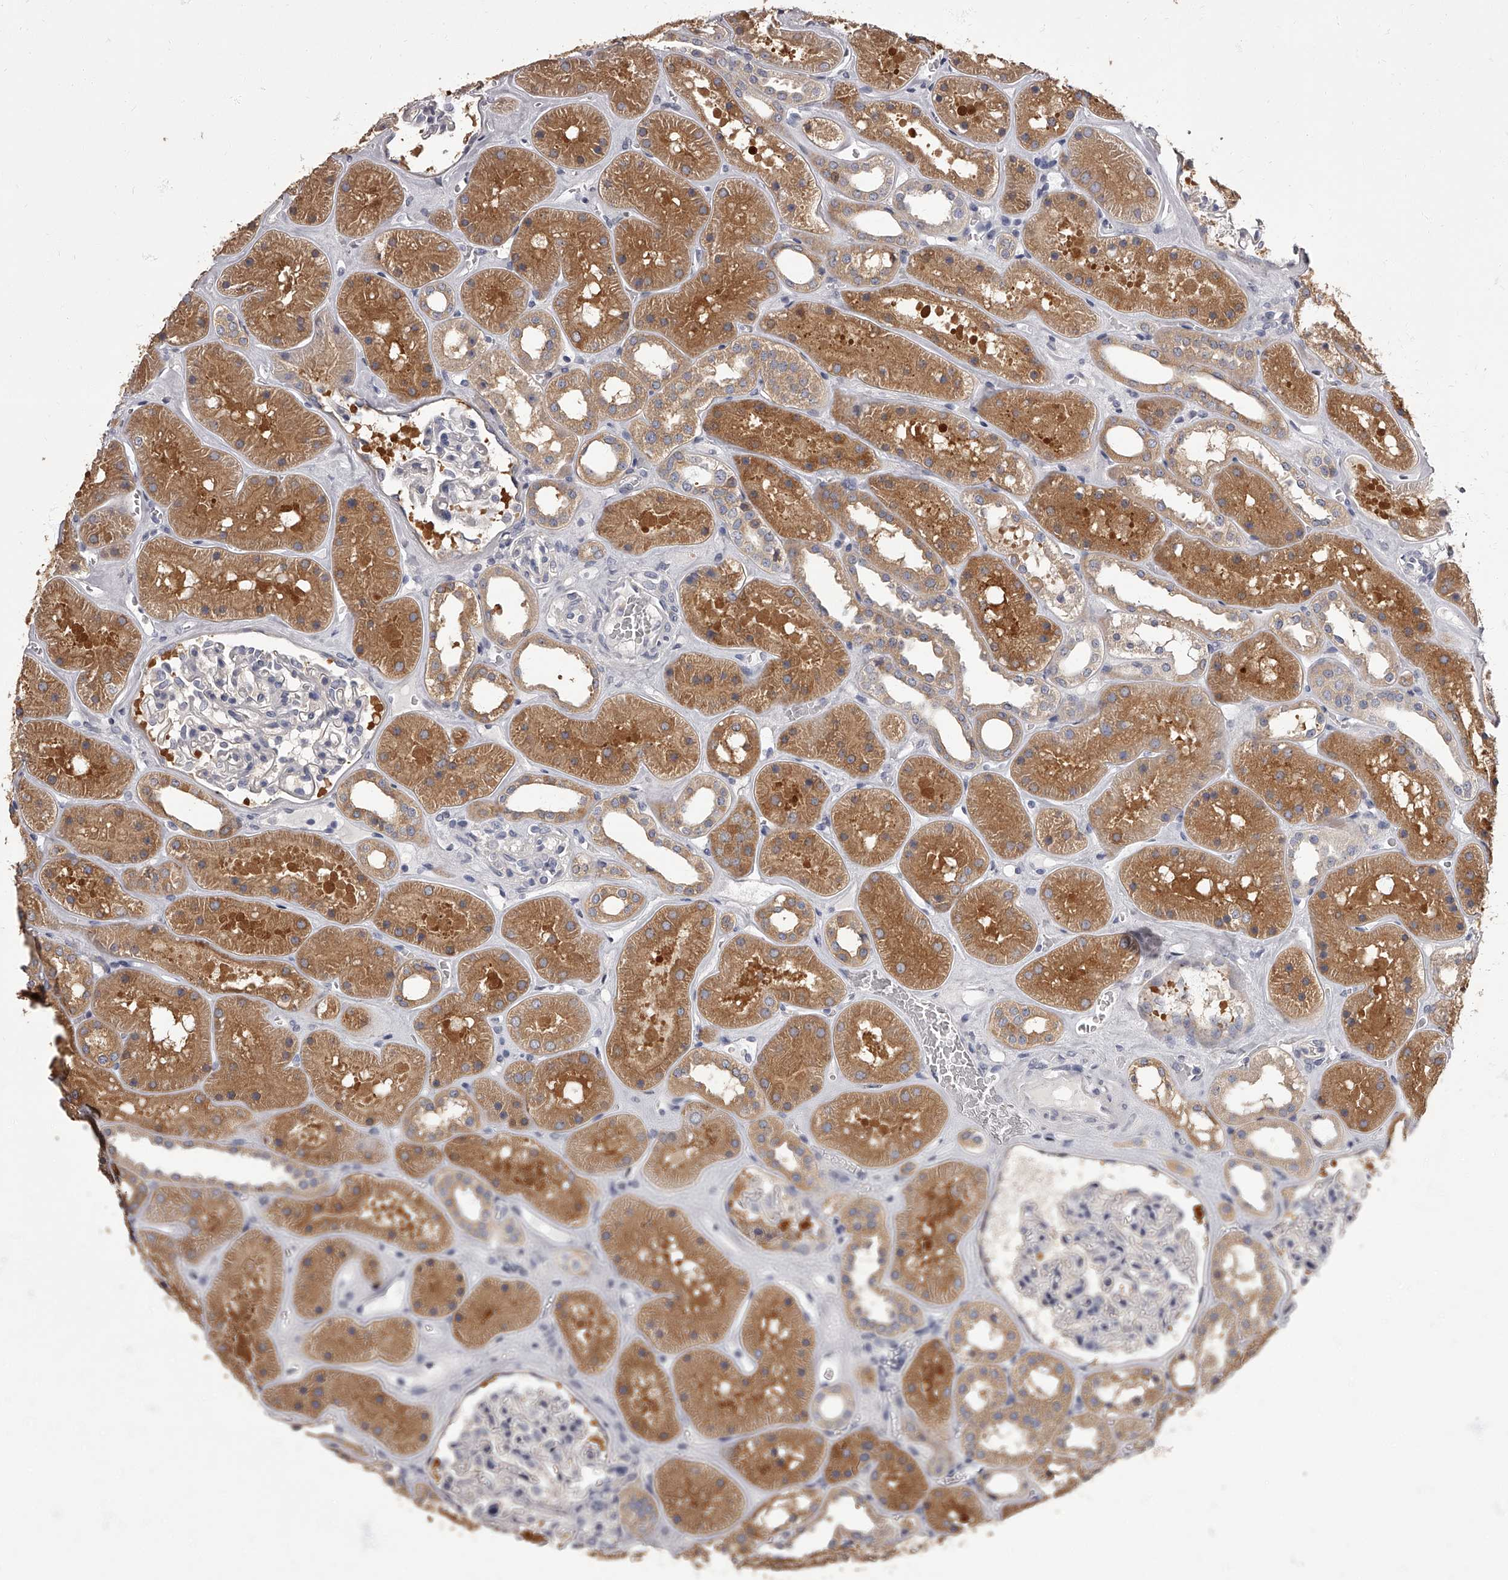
{"staining": {"intensity": "weak", "quantity": "<25%", "location": "cytoplasmic/membranous"}, "tissue": "kidney", "cell_type": "Cells in glomeruli", "image_type": "normal", "snomed": [{"axis": "morphology", "description": "Normal tissue, NOS"}, {"axis": "topography", "description": "Kidney"}], "caption": "A high-resolution image shows immunohistochemistry staining of benign kidney, which reveals no significant positivity in cells in glomeruli.", "gene": "APEH", "patient": {"sex": "female", "age": 41}}